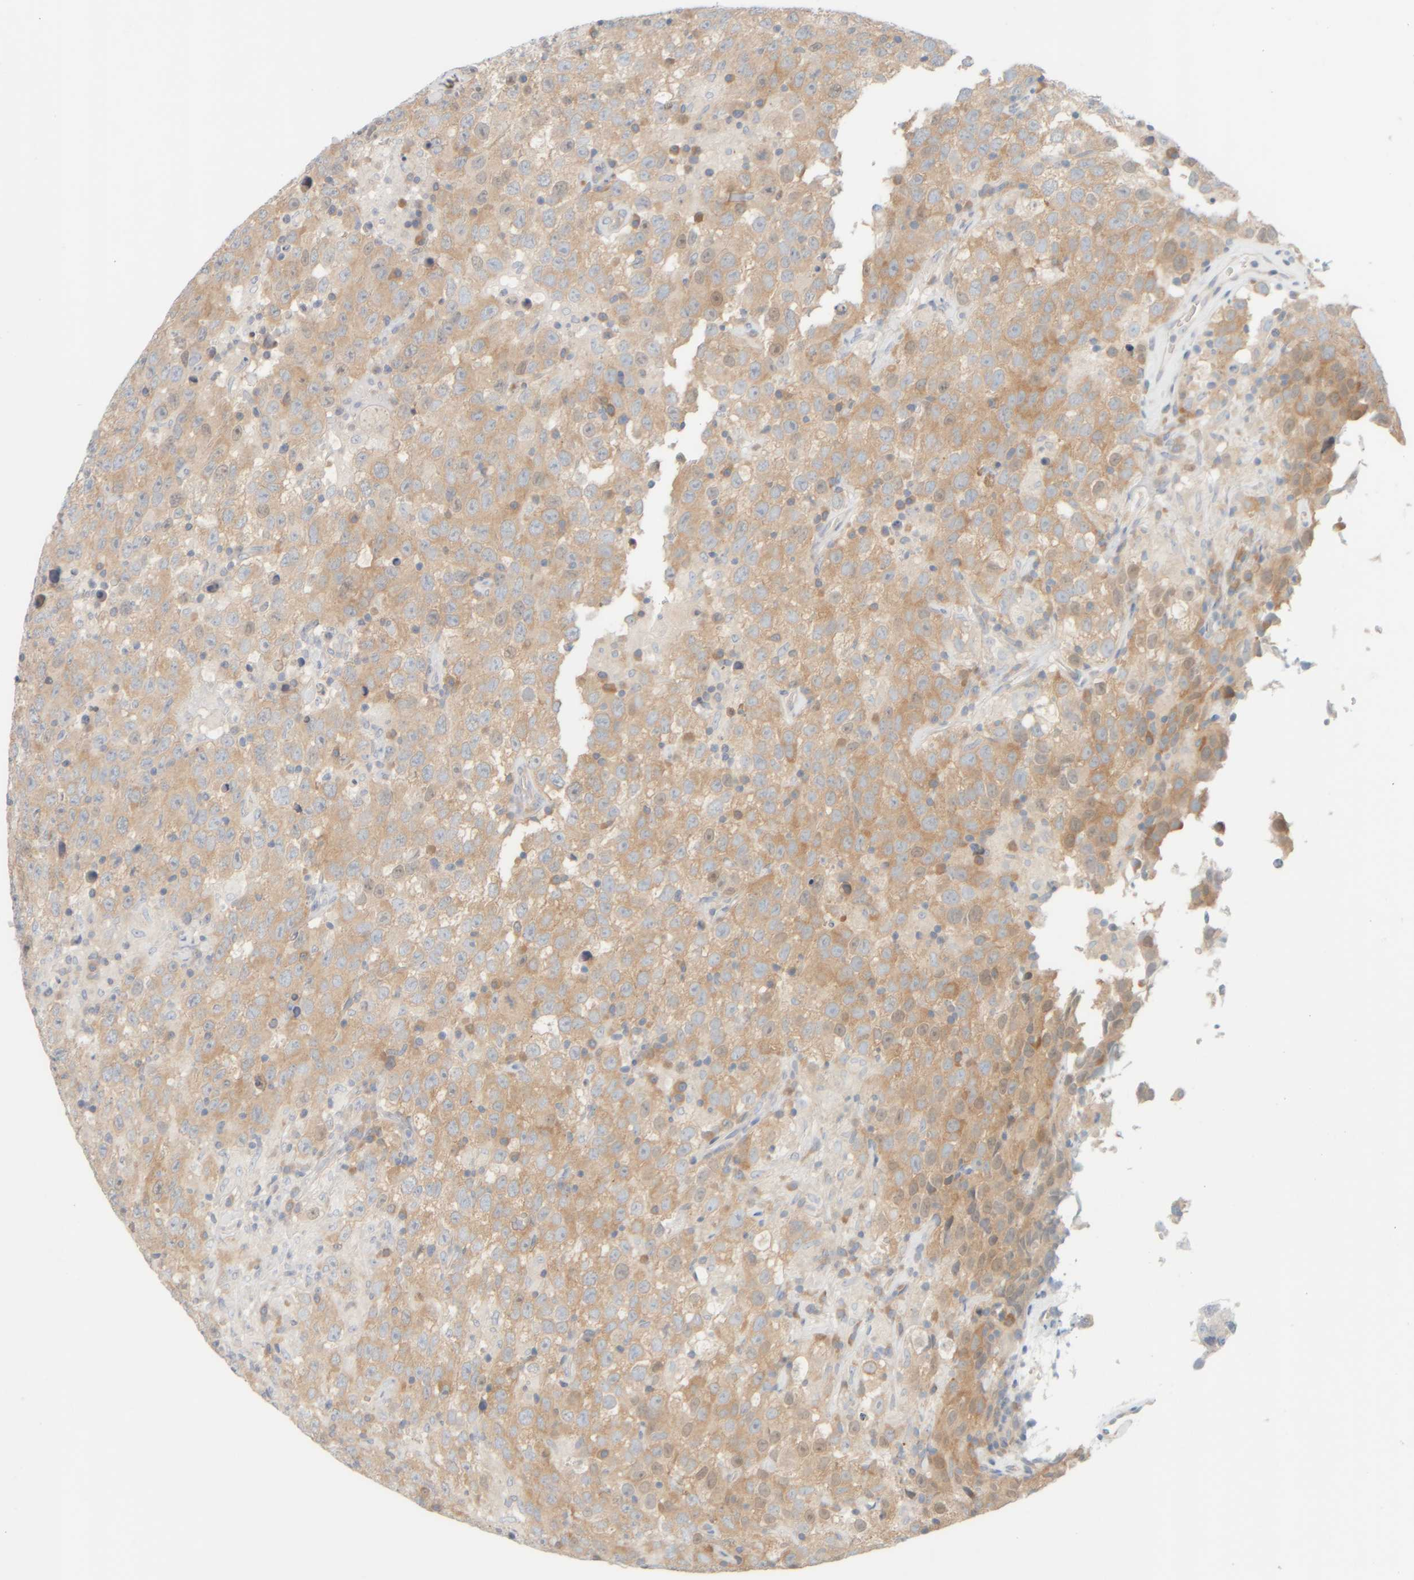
{"staining": {"intensity": "weak", "quantity": ">75%", "location": "cytoplasmic/membranous"}, "tissue": "testis cancer", "cell_type": "Tumor cells", "image_type": "cancer", "snomed": [{"axis": "morphology", "description": "Seminoma, NOS"}, {"axis": "topography", "description": "Testis"}], "caption": "The photomicrograph shows staining of seminoma (testis), revealing weak cytoplasmic/membranous protein expression (brown color) within tumor cells. (DAB (3,3'-diaminobenzidine) IHC, brown staining for protein, blue staining for nuclei).", "gene": "PTGES3L-AARSD1", "patient": {"sex": "male", "age": 41}}